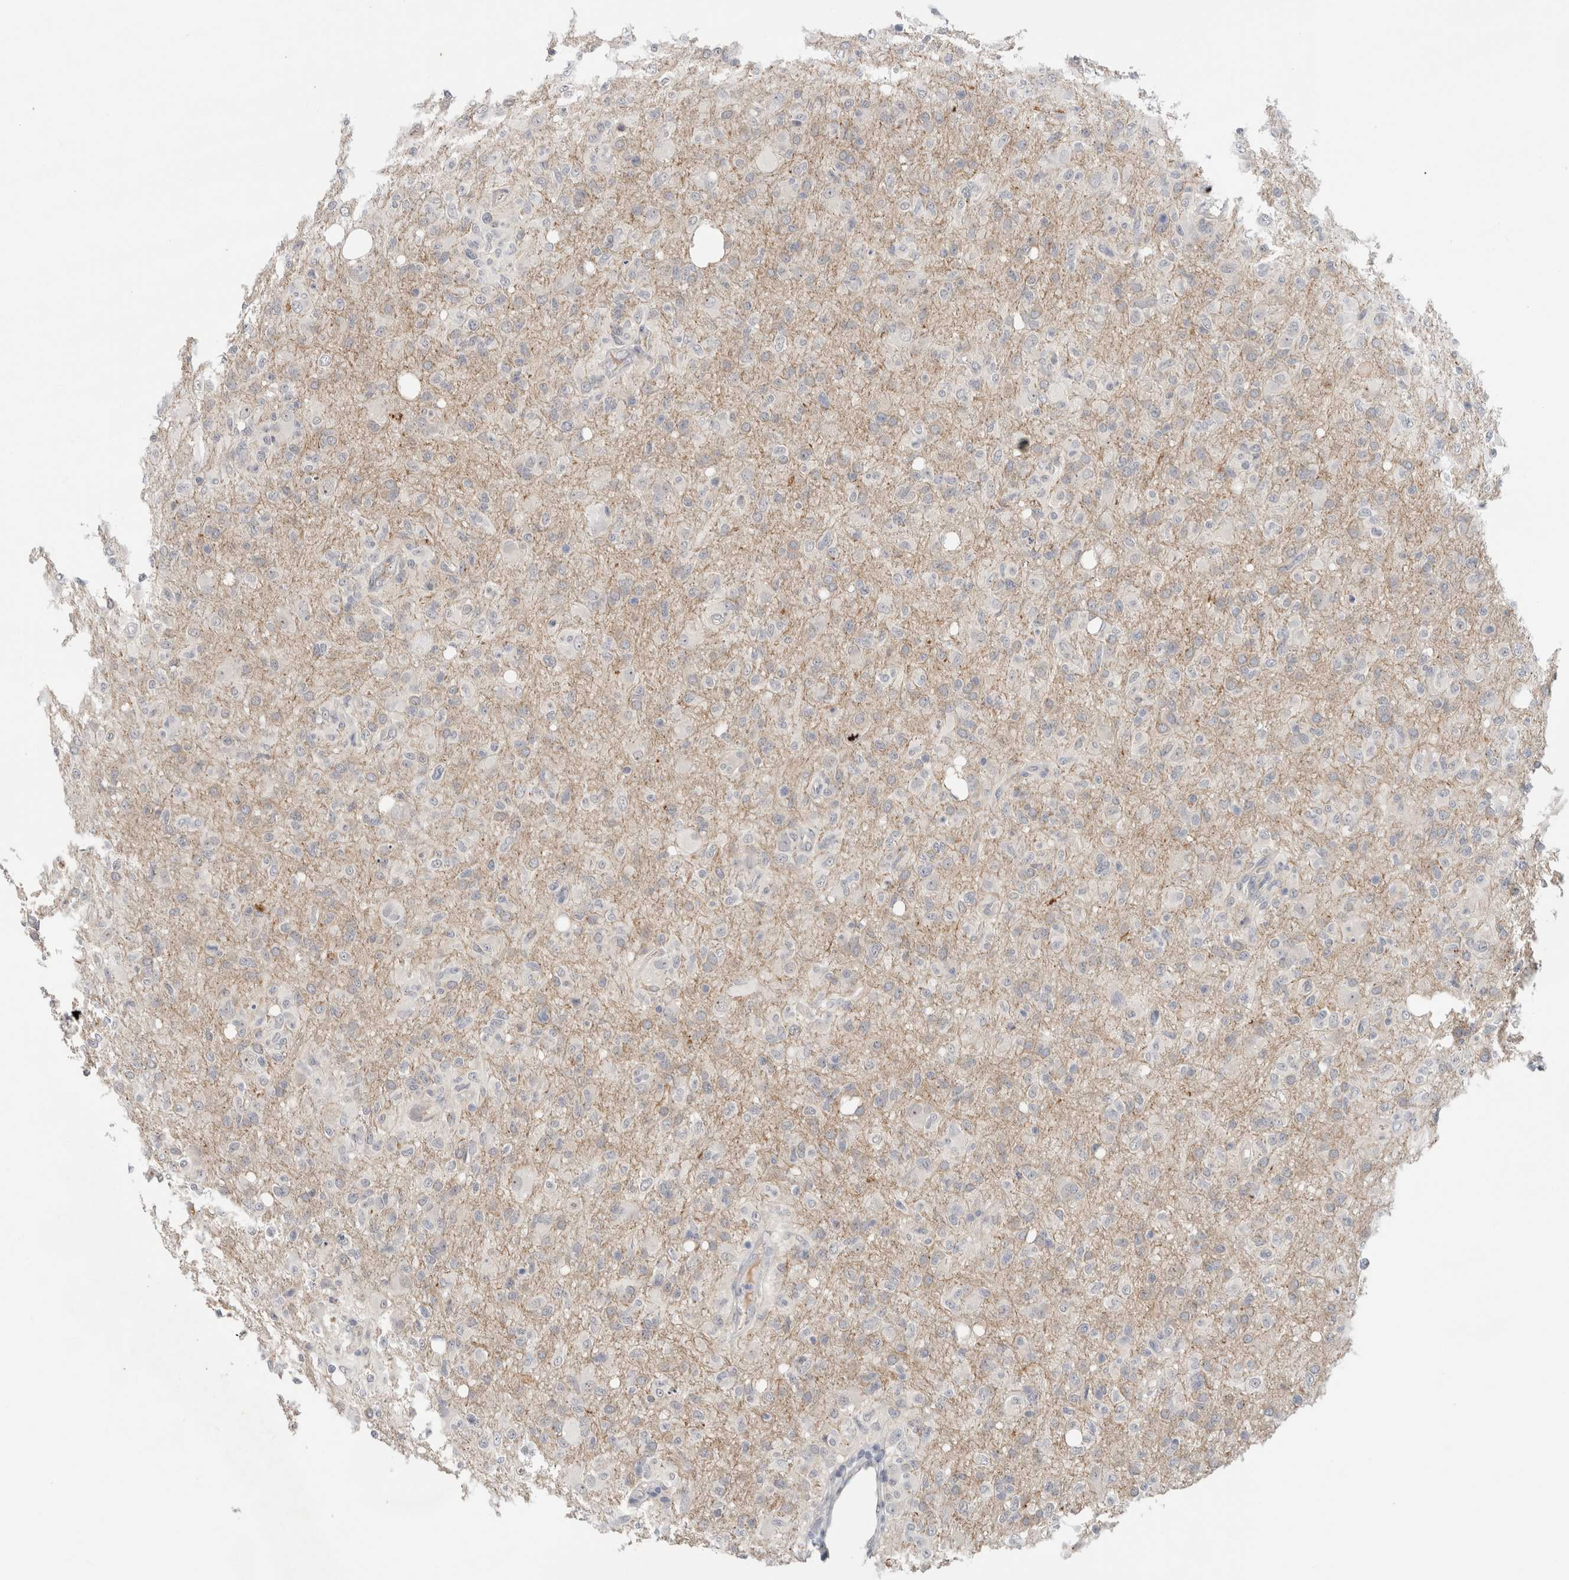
{"staining": {"intensity": "negative", "quantity": "none", "location": "none"}, "tissue": "glioma", "cell_type": "Tumor cells", "image_type": "cancer", "snomed": [{"axis": "morphology", "description": "Glioma, malignant, High grade"}, {"axis": "topography", "description": "Brain"}], "caption": "This is an IHC histopathology image of malignant glioma (high-grade). There is no staining in tumor cells.", "gene": "HCN3", "patient": {"sex": "female", "age": 57}}